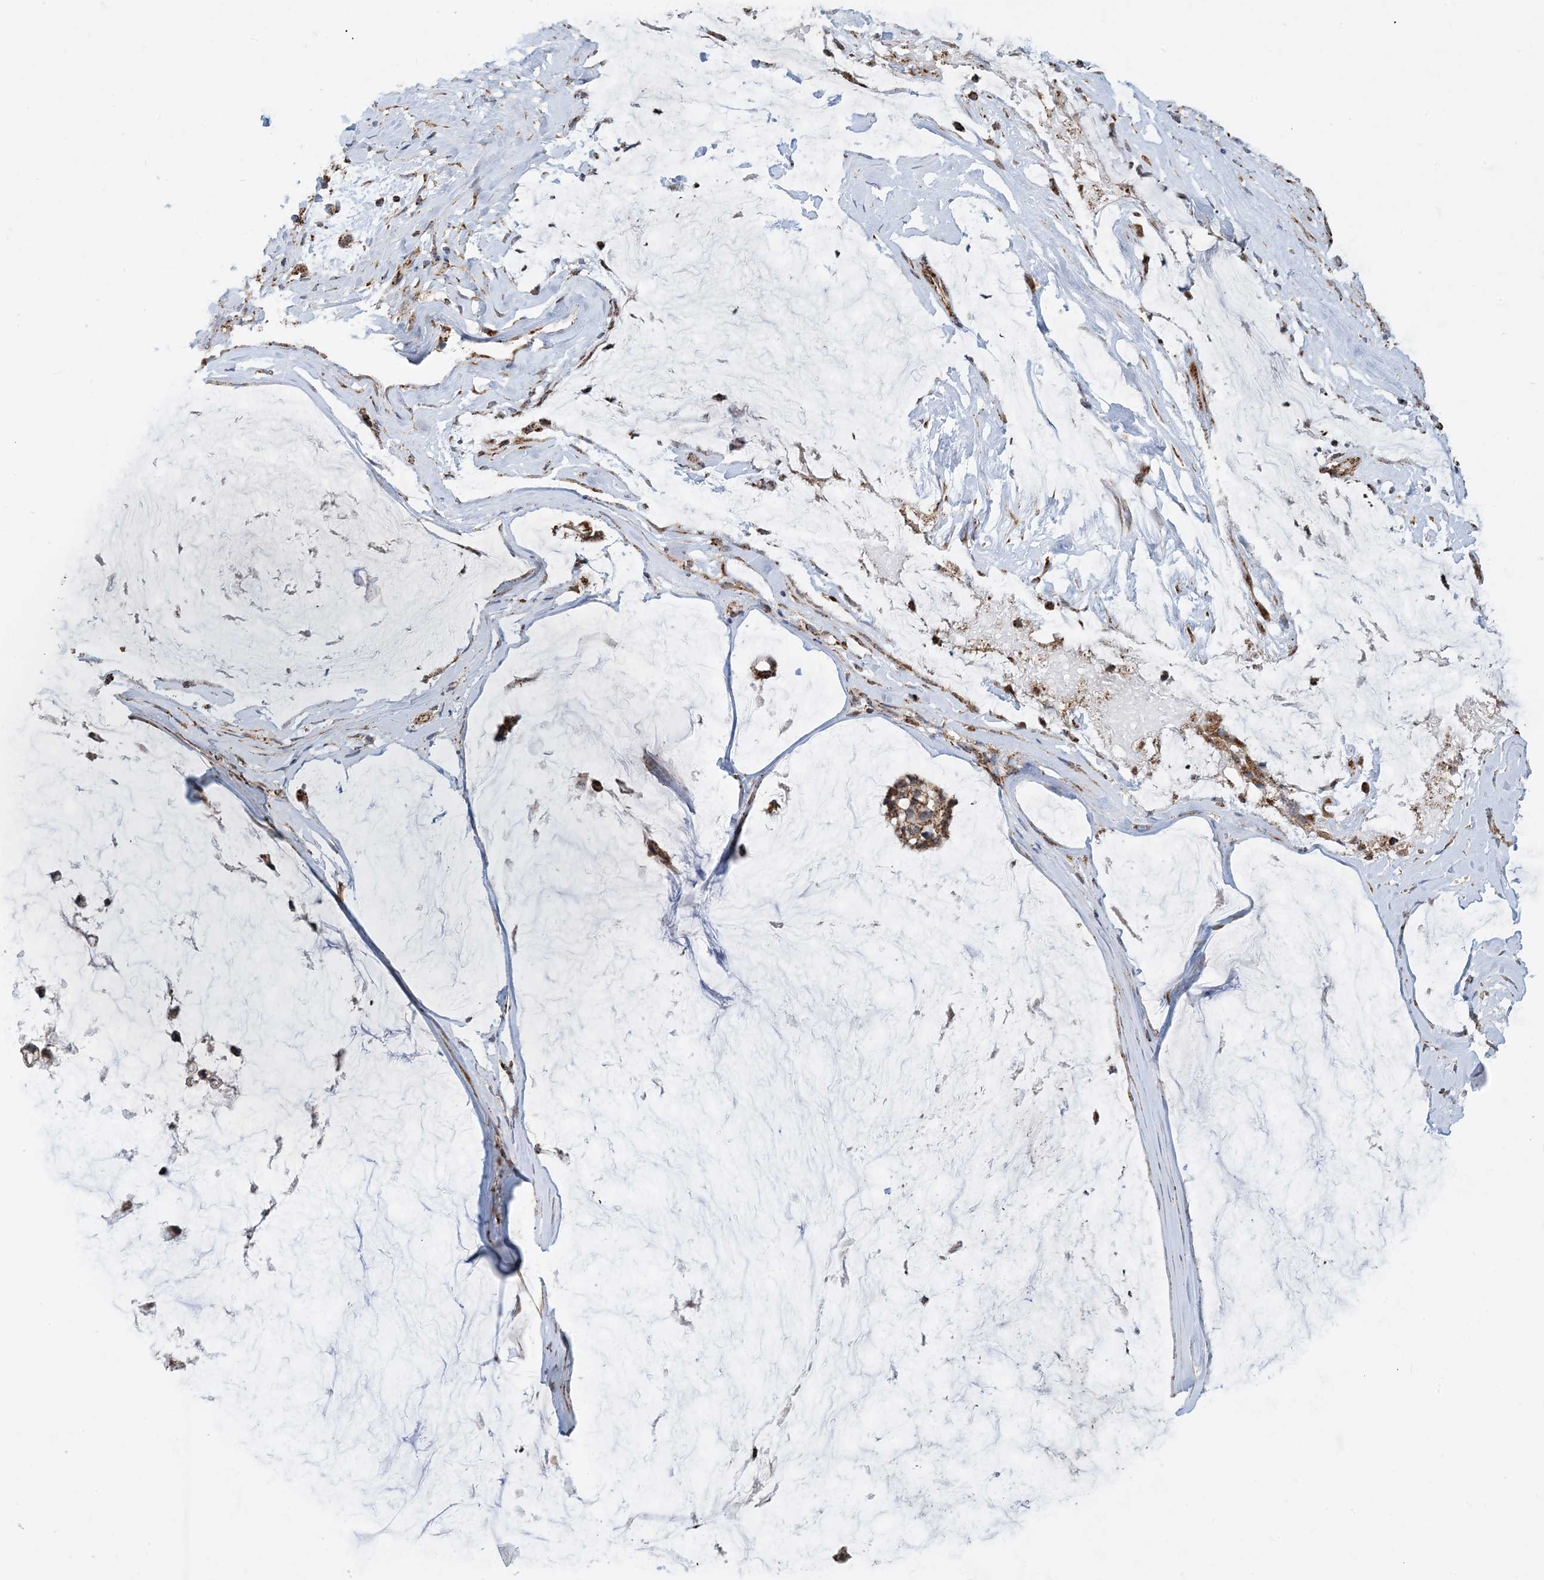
{"staining": {"intensity": "moderate", "quantity": ">75%", "location": "cytoplasmic/membranous"}, "tissue": "ovarian cancer", "cell_type": "Tumor cells", "image_type": "cancer", "snomed": [{"axis": "morphology", "description": "Cystadenocarcinoma, mucinous, NOS"}, {"axis": "topography", "description": "Ovary"}], "caption": "Immunohistochemistry (IHC) staining of ovarian cancer, which demonstrates medium levels of moderate cytoplasmic/membranous expression in approximately >75% of tumor cells indicating moderate cytoplasmic/membranous protein positivity. The staining was performed using DAB (brown) for protein detection and nuclei were counterstained in hematoxylin (blue).", "gene": "PCDHGA1", "patient": {"sex": "female", "age": 39}}